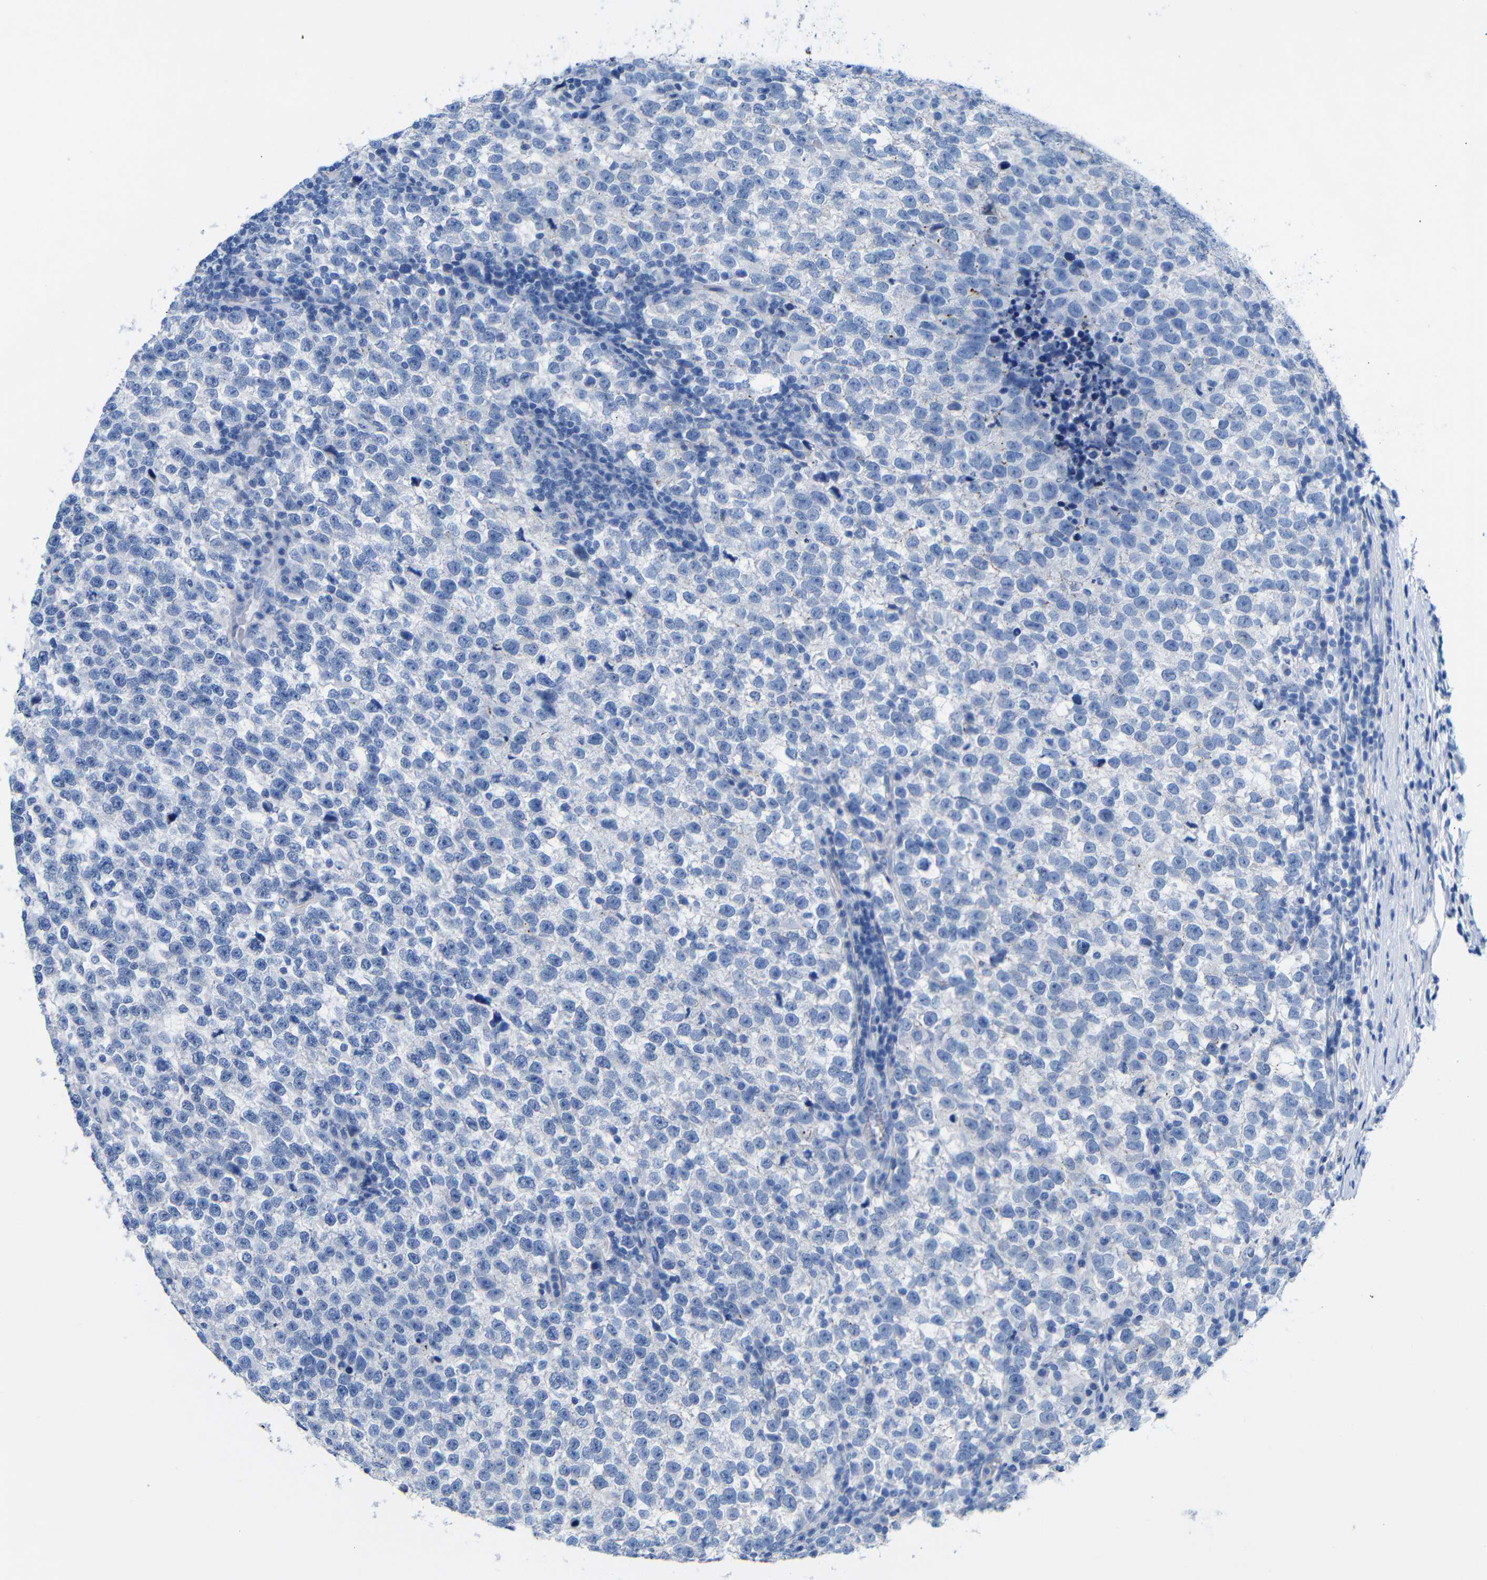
{"staining": {"intensity": "negative", "quantity": "none", "location": "none"}, "tissue": "testis cancer", "cell_type": "Tumor cells", "image_type": "cancer", "snomed": [{"axis": "morphology", "description": "Normal tissue, NOS"}, {"axis": "morphology", "description": "Seminoma, NOS"}, {"axis": "topography", "description": "Testis"}], "caption": "IHC histopathology image of seminoma (testis) stained for a protein (brown), which displays no positivity in tumor cells.", "gene": "CGNL1", "patient": {"sex": "male", "age": 43}}